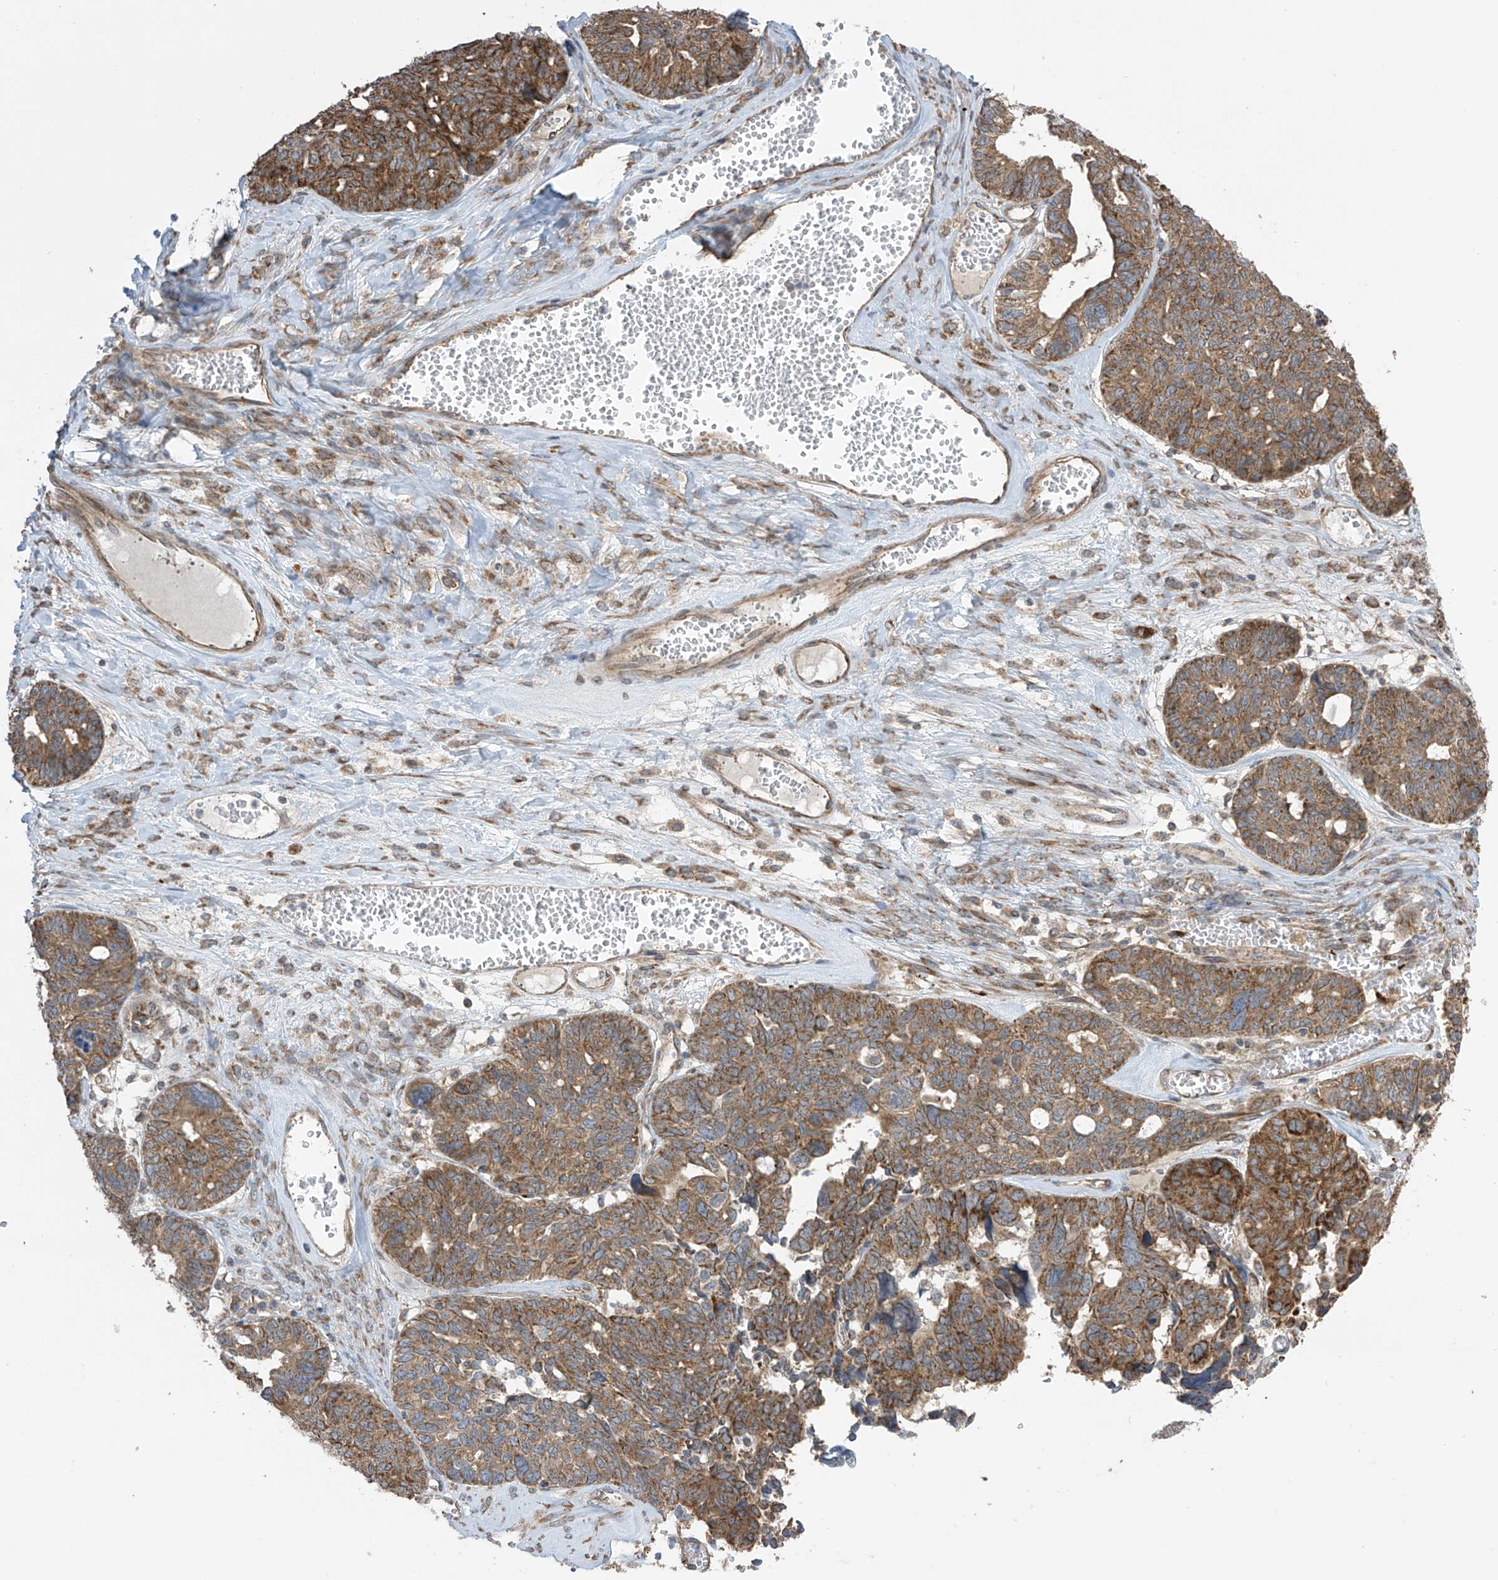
{"staining": {"intensity": "moderate", "quantity": ">75%", "location": "cytoplasmic/membranous"}, "tissue": "ovarian cancer", "cell_type": "Tumor cells", "image_type": "cancer", "snomed": [{"axis": "morphology", "description": "Cystadenocarcinoma, serous, NOS"}, {"axis": "topography", "description": "Ovary"}], "caption": "A medium amount of moderate cytoplasmic/membranous expression is seen in approximately >75% of tumor cells in ovarian serous cystadenocarcinoma tissue. (DAB (3,3'-diaminobenzidine) IHC, brown staining for protein, blue staining for nuclei).", "gene": "PNPT1", "patient": {"sex": "female", "age": 79}}